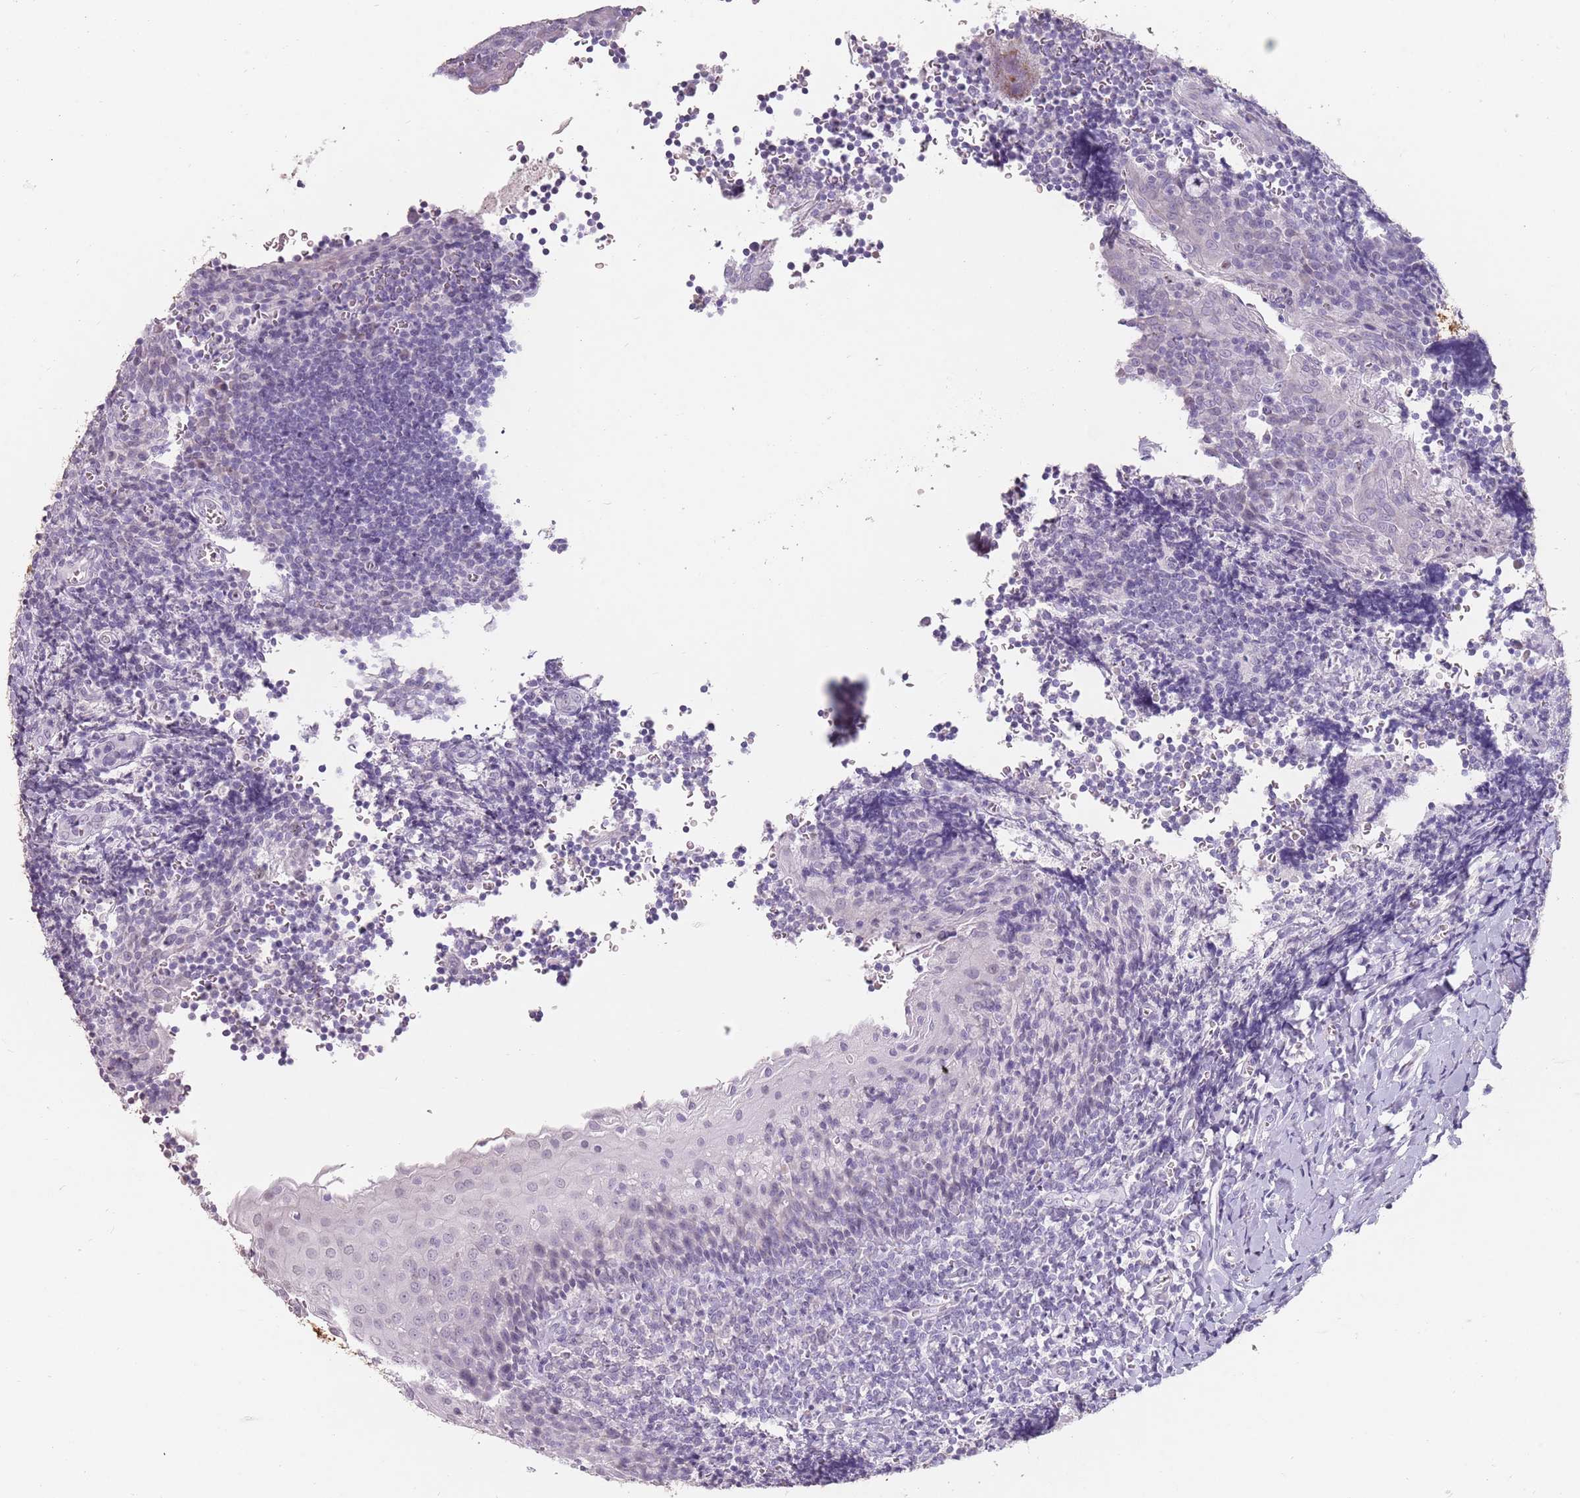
{"staining": {"intensity": "negative", "quantity": "none", "location": "none"}, "tissue": "tonsil", "cell_type": "Germinal center cells", "image_type": "normal", "snomed": [{"axis": "morphology", "description": "Normal tissue, NOS"}, {"axis": "topography", "description": "Tonsil"}], "caption": "IHC image of unremarkable human tonsil stained for a protein (brown), which shows no expression in germinal center cells.", "gene": "DDX4", "patient": {"sex": "male", "age": 27}}